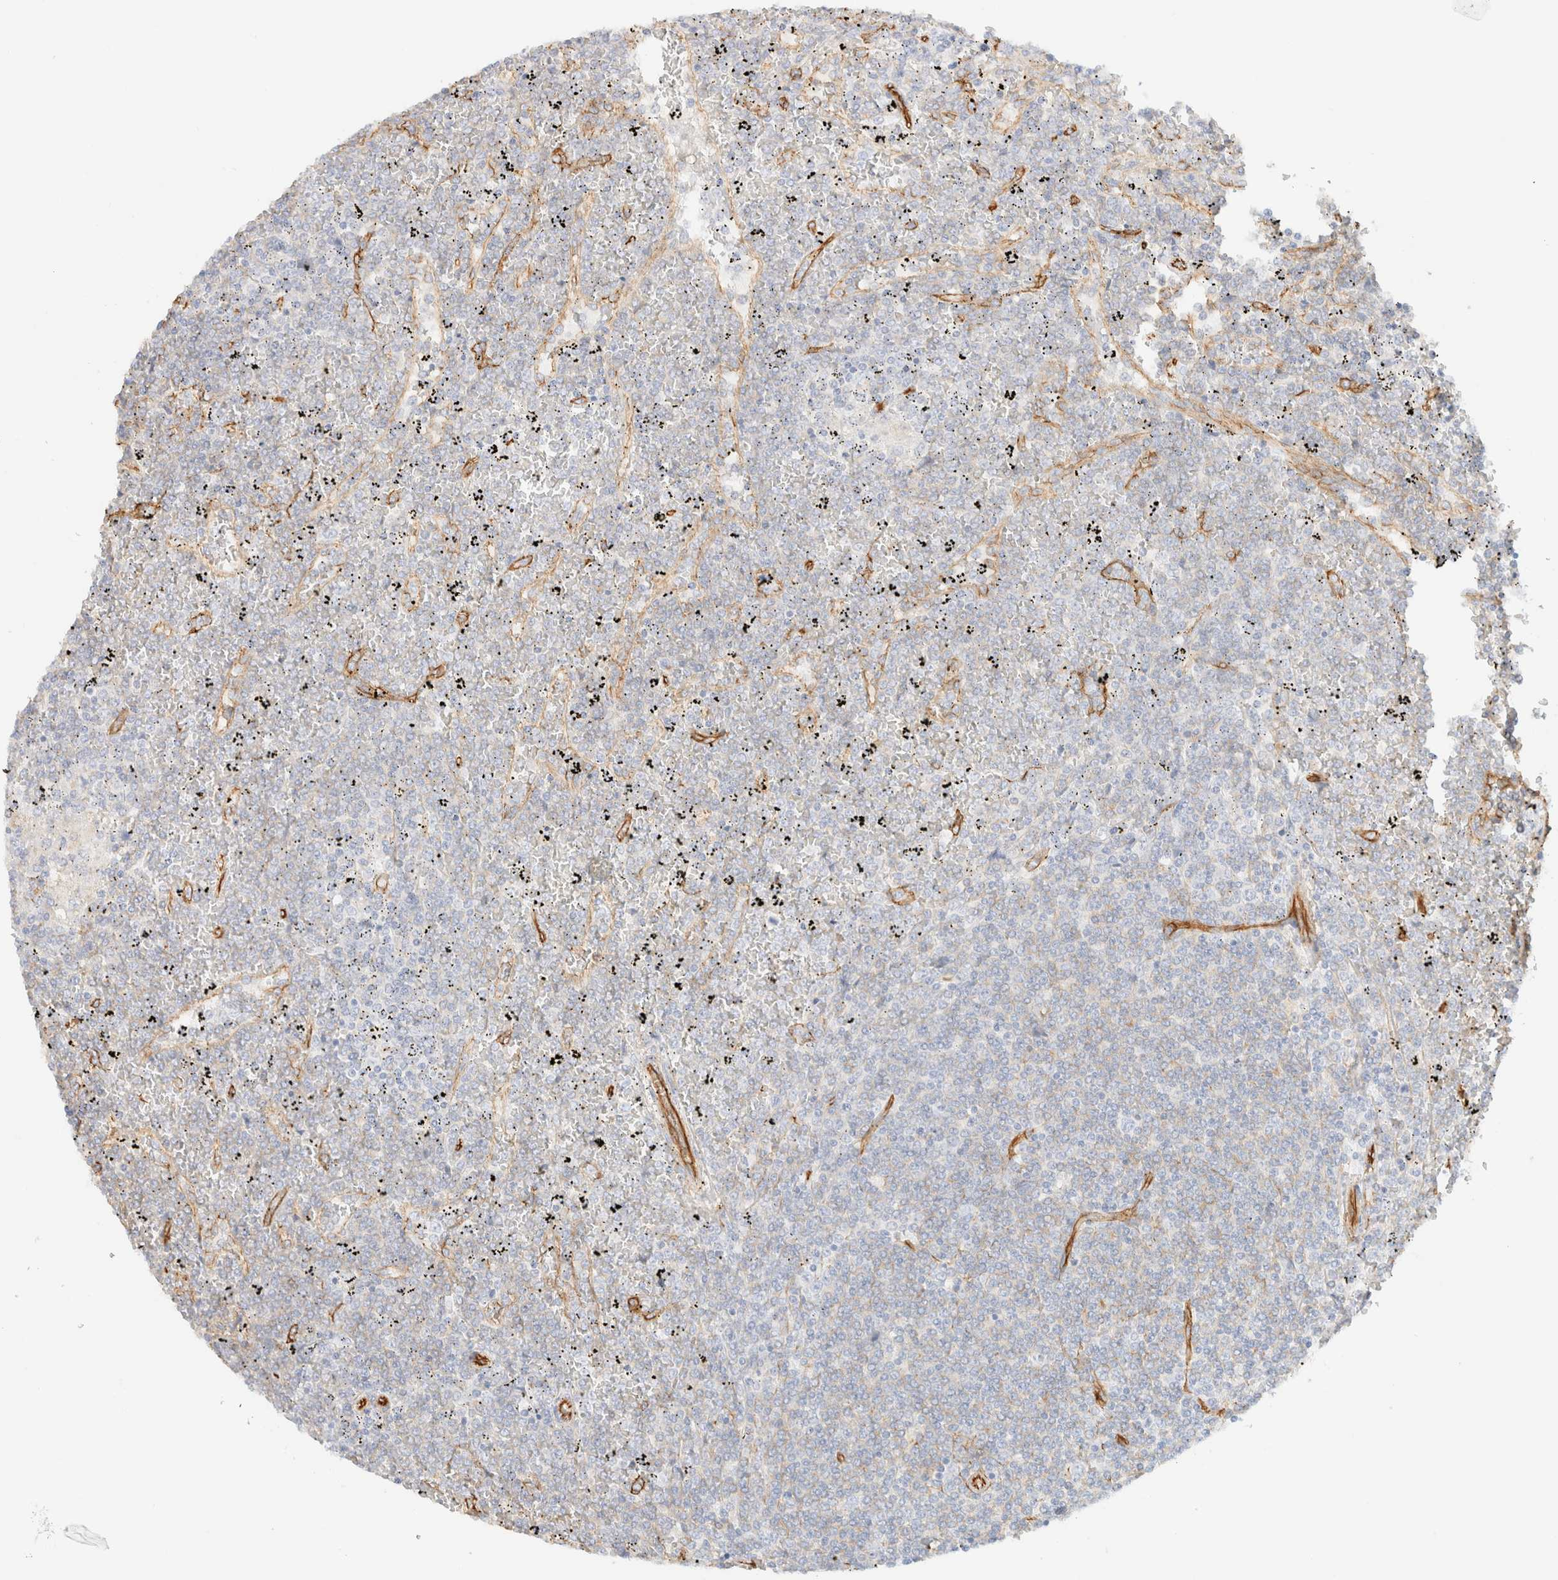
{"staining": {"intensity": "negative", "quantity": "none", "location": "none"}, "tissue": "lymphoma", "cell_type": "Tumor cells", "image_type": "cancer", "snomed": [{"axis": "morphology", "description": "Malignant lymphoma, non-Hodgkin's type, Low grade"}, {"axis": "topography", "description": "Spleen"}], "caption": "This image is of malignant lymphoma, non-Hodgkin's type (low-grade) stained with immunohistochemistry to label a protein in brown with the nuclei are counter-stained blue. There is no expression in tumor cells.", "gene": "CYB5R4", "patient": {"sex": "female", "age": 19}}